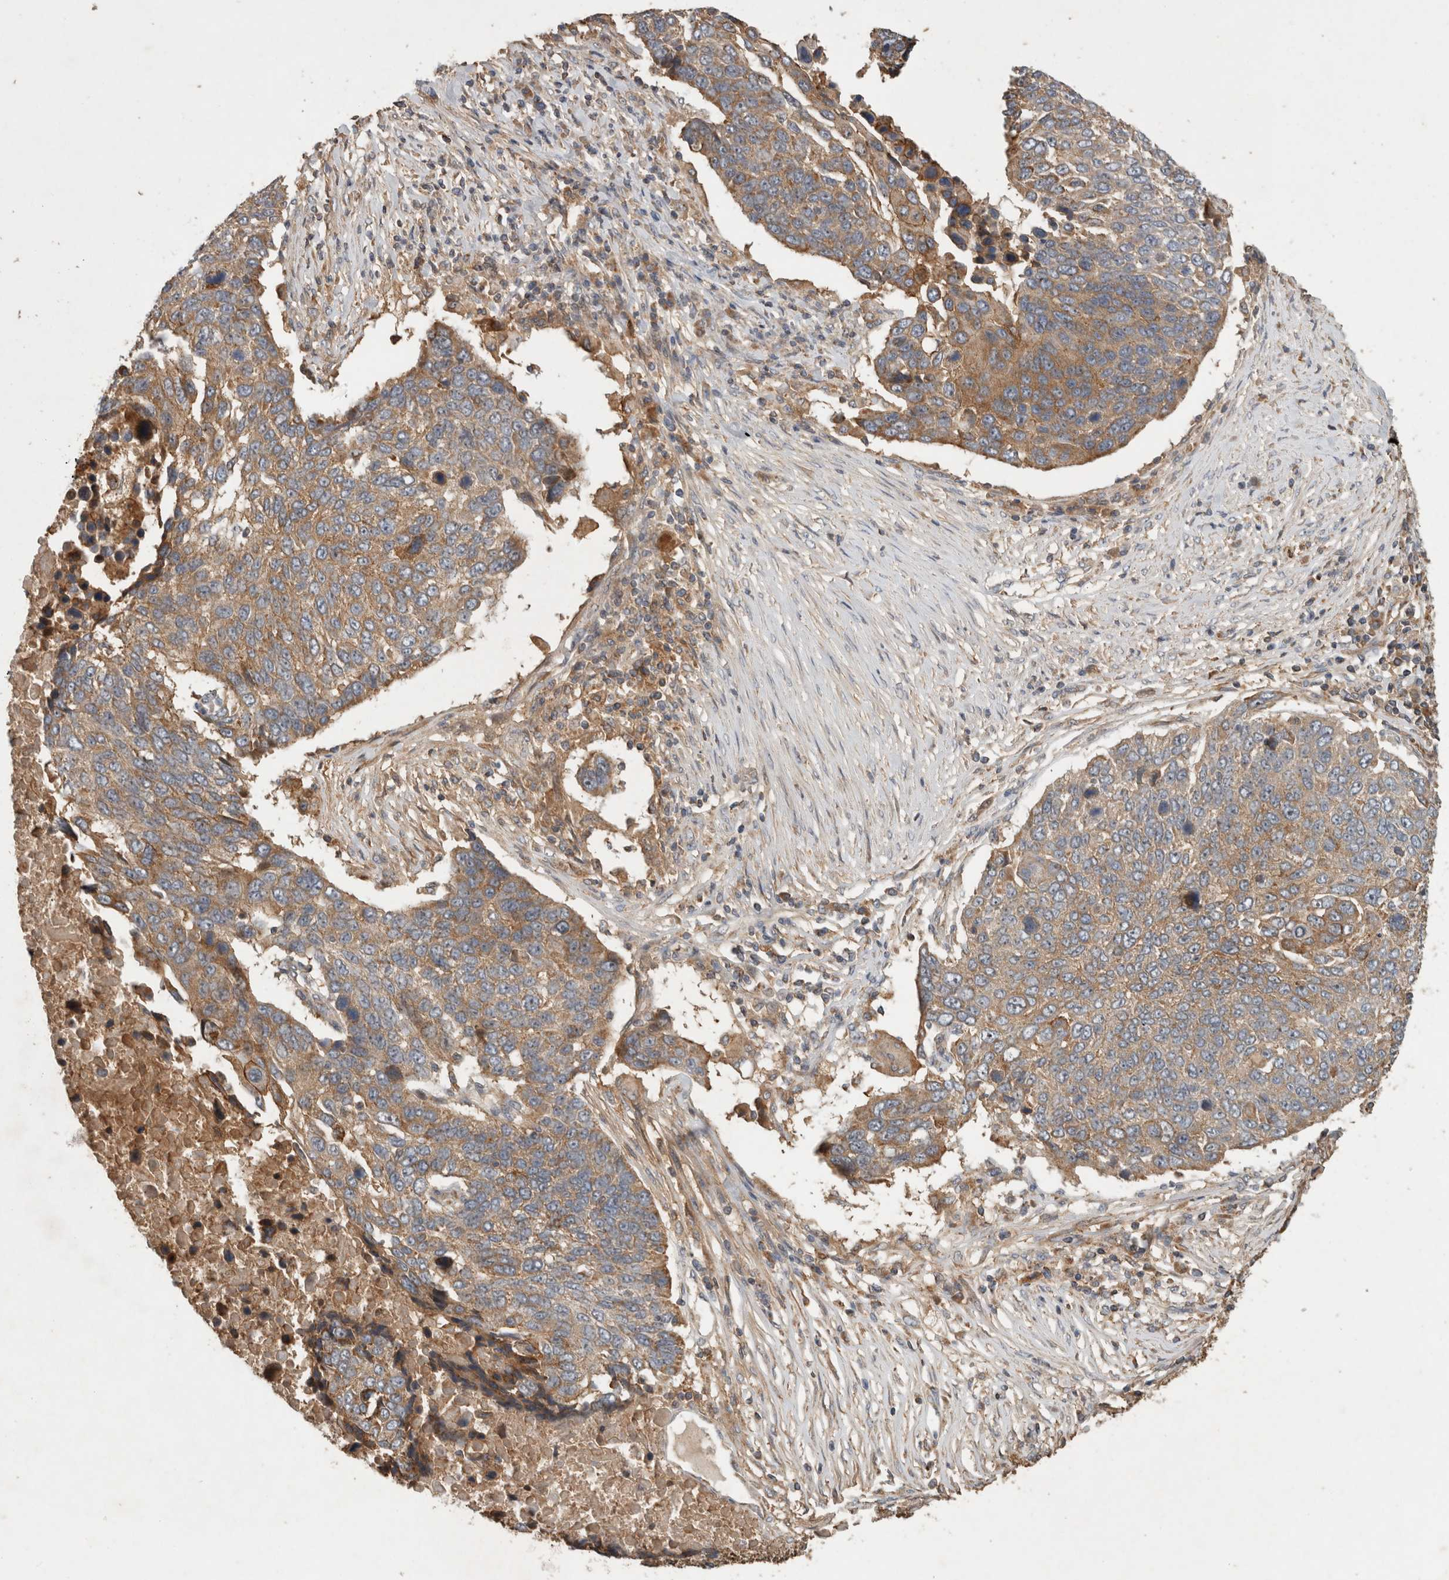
{"staining": {"intensity": "moderate", "quantity": ">75%", "location": "cytoplasmic/membranous"}, "tissue": "lung cancer", "cell_type": "Tumor cells", "image_type": "cancer", "snomed": [{"axis": "morphology", "description": "Squamous cell carcinoma, NOS"}, {"axis": "topography", "description": "Lung"}], "caption": "Immunohistochemical staining of lung squamous cell carcinoma demonstrates medium levels of moderate cytoplasmic/membranous protein positivity in approximately >75% of tumor cells.", "gene": "SERAC1", "patient": {"sex": "male", "age": 66}}